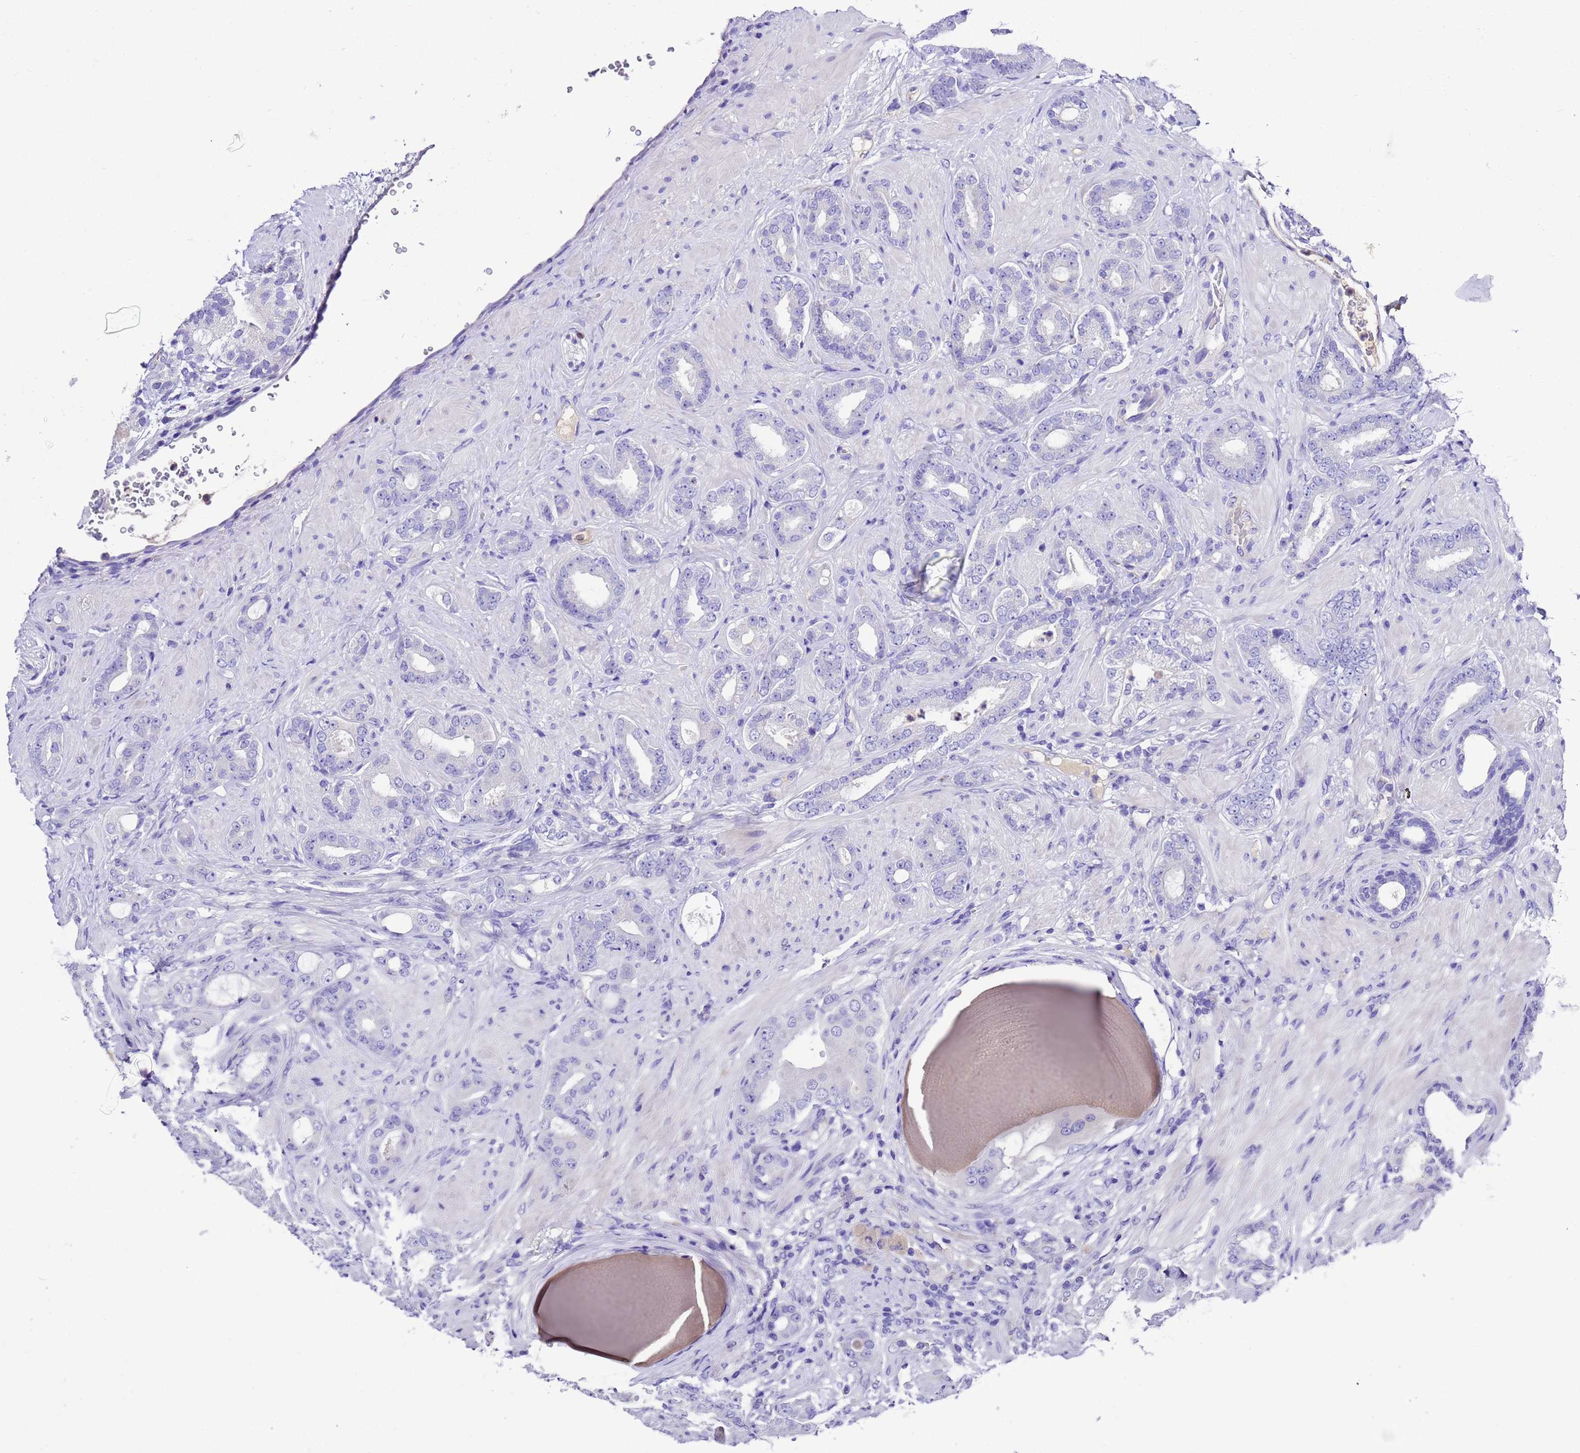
{"staining": {"intensity": "negative", "quantity": "none", "location": "none"}, "tissue": "prostate cancer", "cell_type": "Tumor cells", "image_type": "cancer", "snomed": [{"axis": "morphology", "description": "Adenocarcinoma, Low grade"}, {"axis": "topography", "description": "Prostate"}], "caption": "Protein analysis of prostate low-grade adenocarcinoma shows no significant positivity in tumor cells.", "gene": "UGT2A1", "patient": {"sex": "male", "age": 57}}